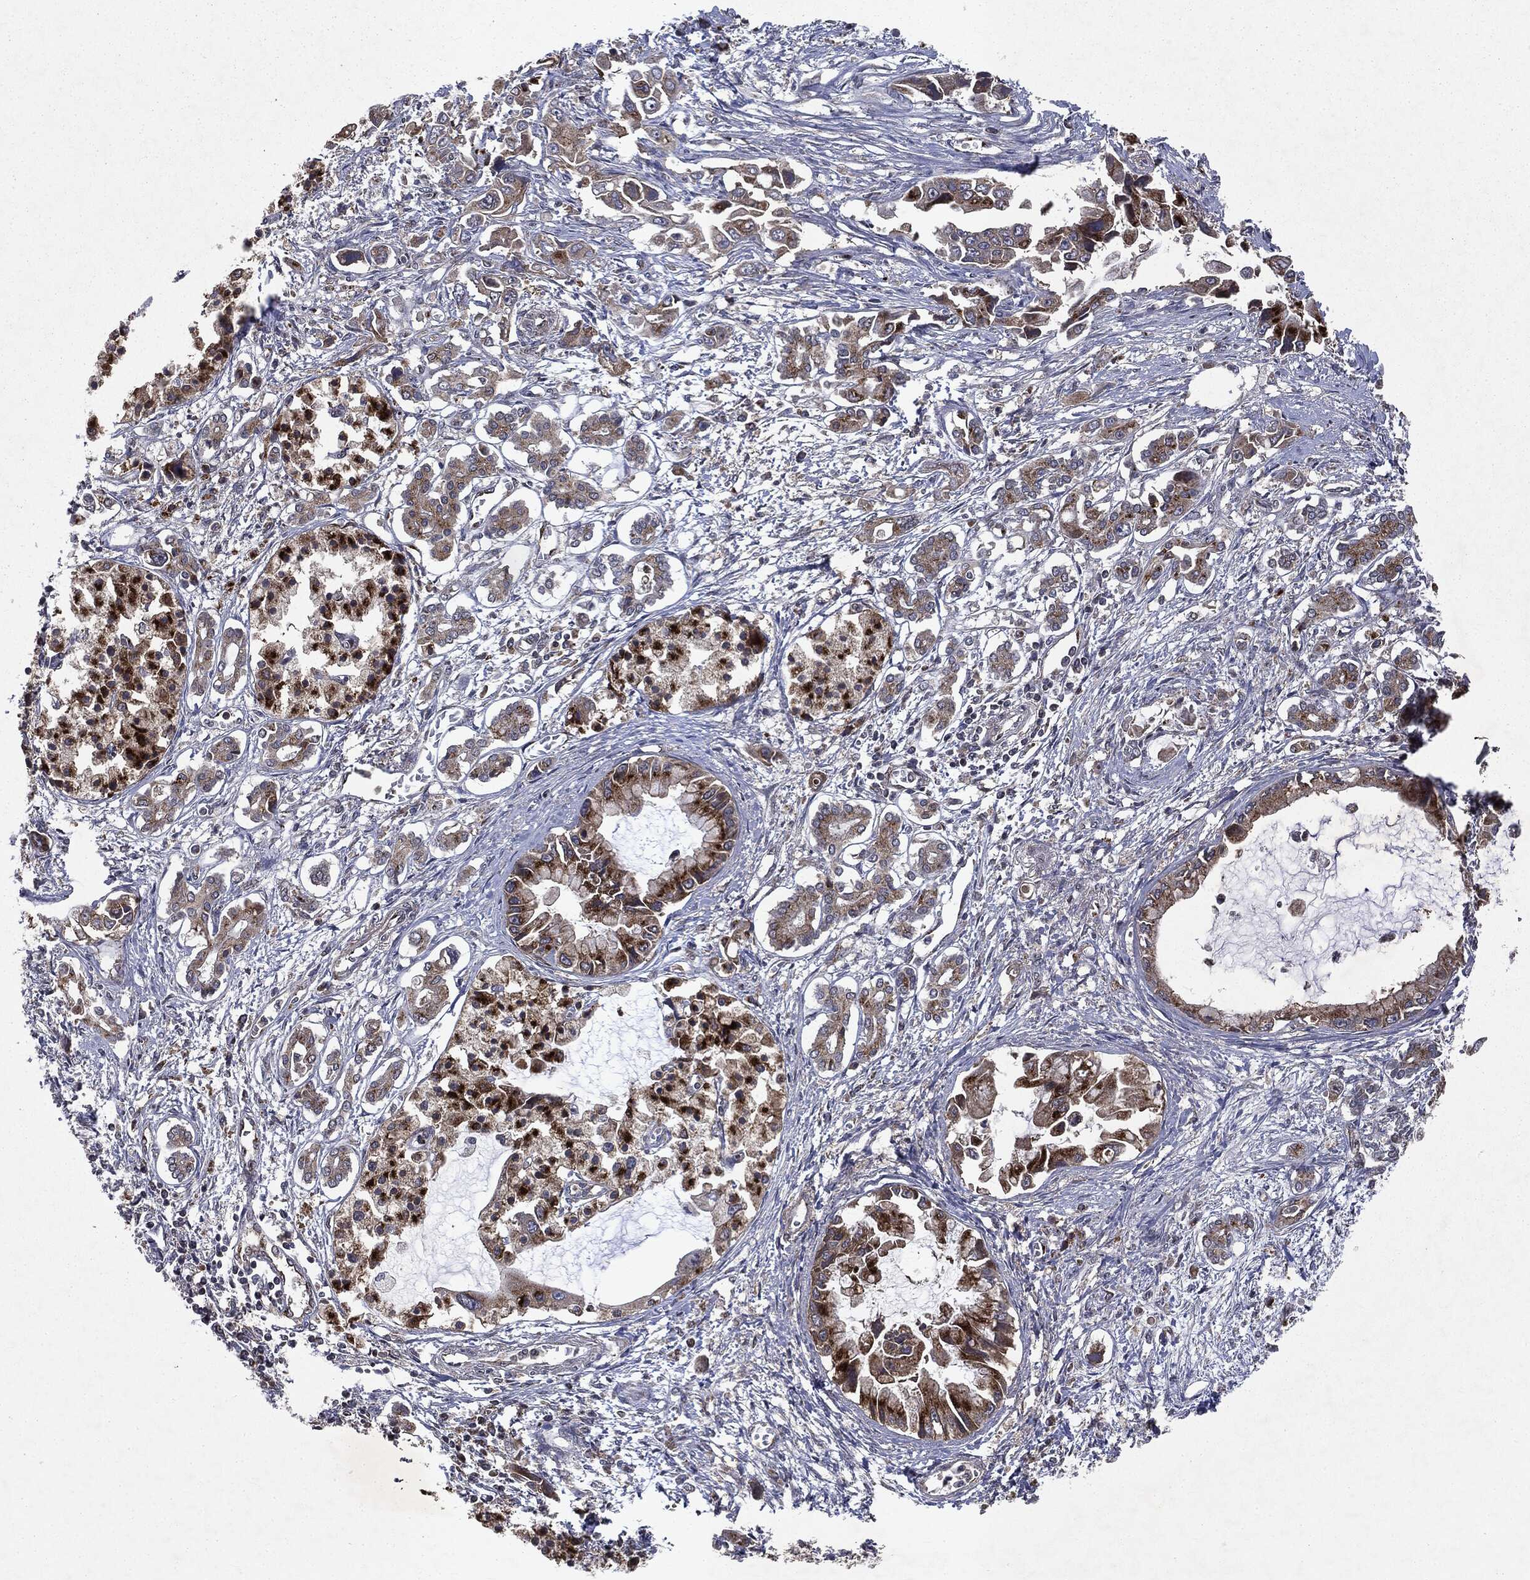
{"staining": {"intensity": "strong", "quantity": "25%-75%", "location": "cytoplasmic/membranous"}, "tissue": "pancreatic cancer", "cell_type": "Tumor cells", "image_type": "cancer", "snomed": [{"axis": "morphology", "description": "Adenocarcinoma, NOS"}, {"axis": "topography", "description": "Pancreas"}], "caption": "Immunohistochemistry image of adenocarcinoma (pancreatic) stained for a protein (brown), which reveals high levels of strong cytoplasmic/membranous expression in about 25%-75% of tumor cells.", "gene": "PLPPR2", "patient": {"sex": "male", "age": 84}}